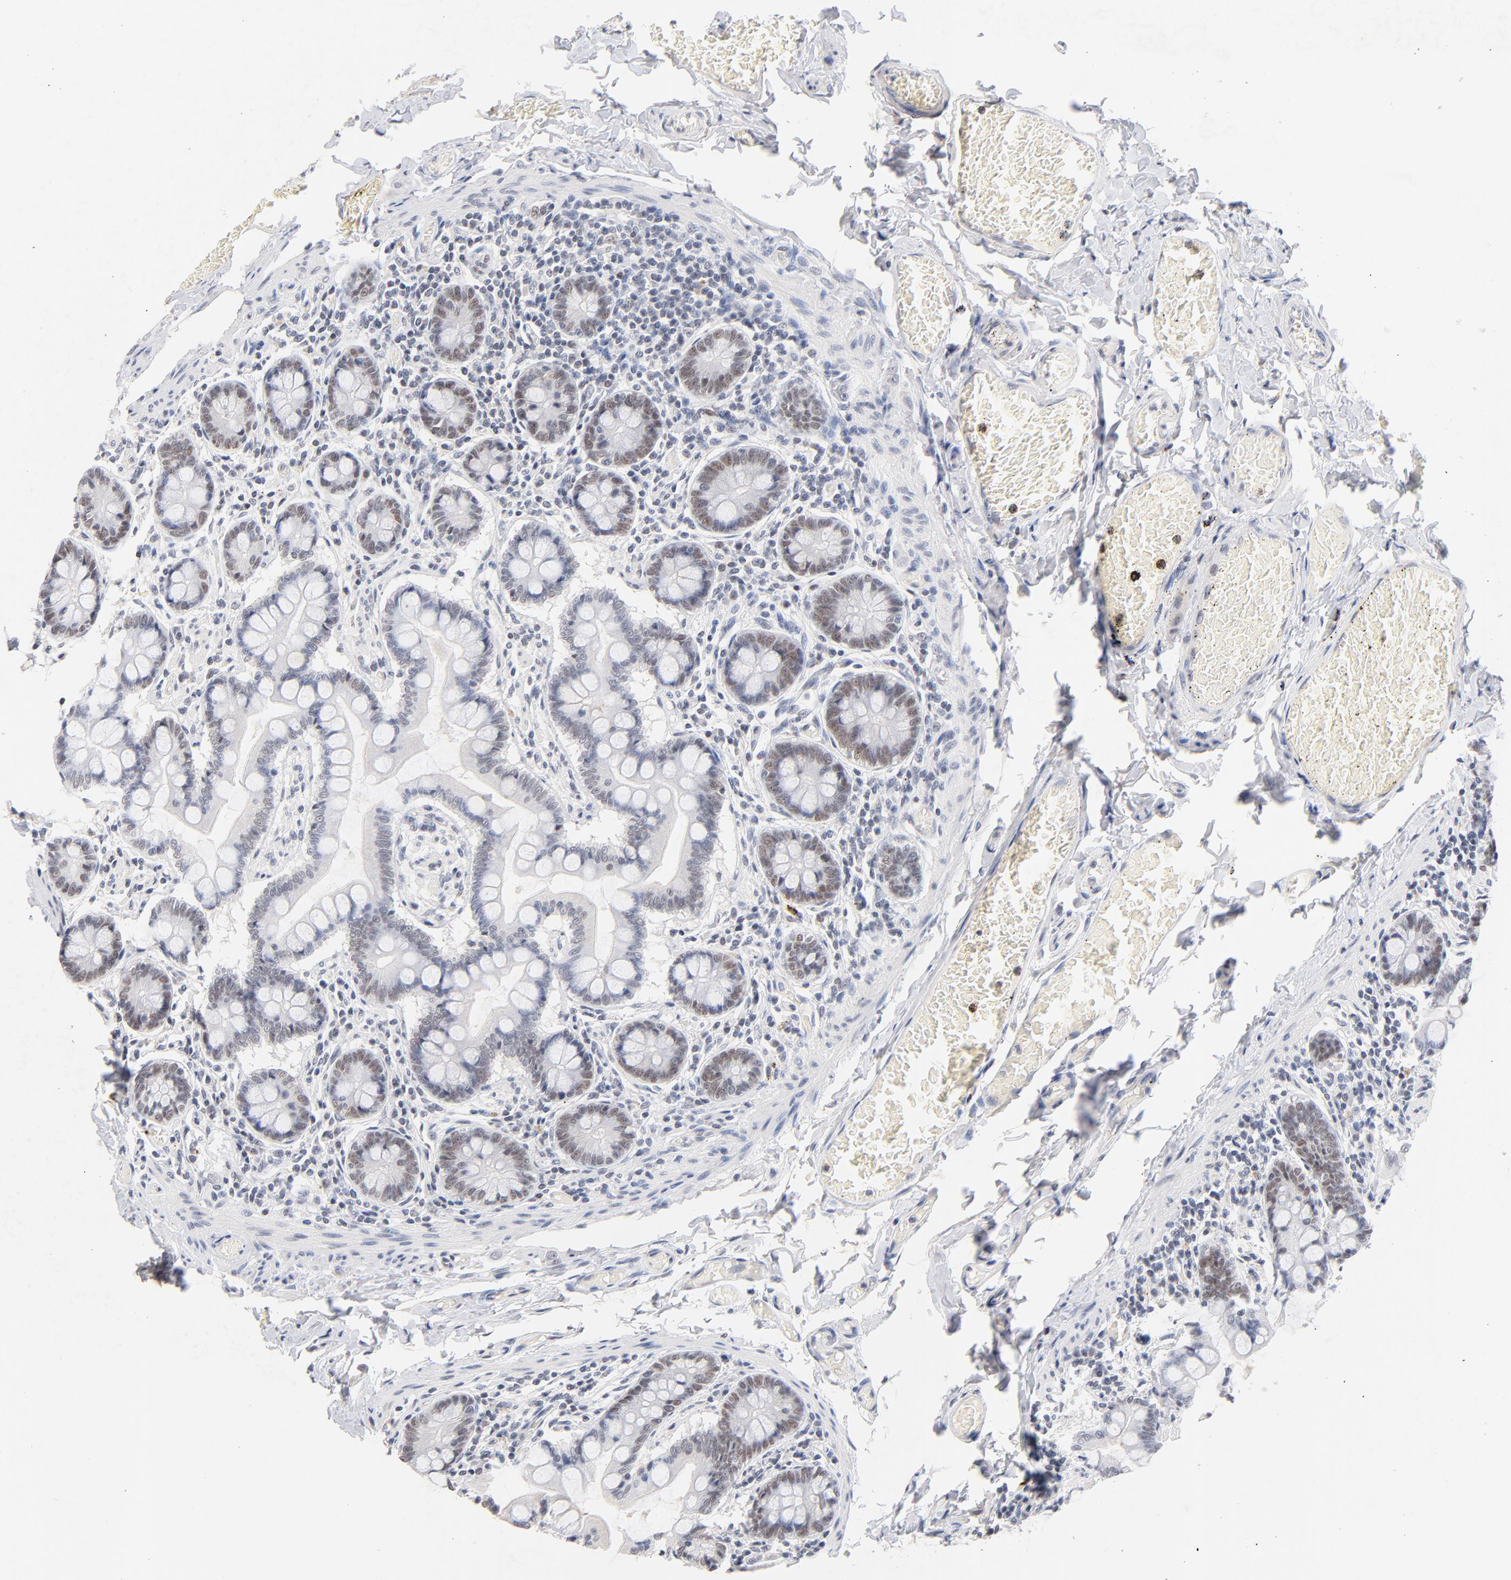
{"staining": {"intensity": "weak", "quantity": "25%-75%", "location": "nuclear"}, "tissue": "small intestine", "cell_type": "Glandular cells", "image_type": "normal", "snomed": [{"axis": "morphology", "description": "Normal tissue, NOS"}, {"axis": "topography", "description": "Small intestine"}], "caption": "Immunohistochemical staining of benign small intestine demonstrates 25%-75% levels of weak nuclear protein staining in about 25%-75% of glandular cells.", "gene": "ORC2", "patient": {"sex": "male", "age": 41}}